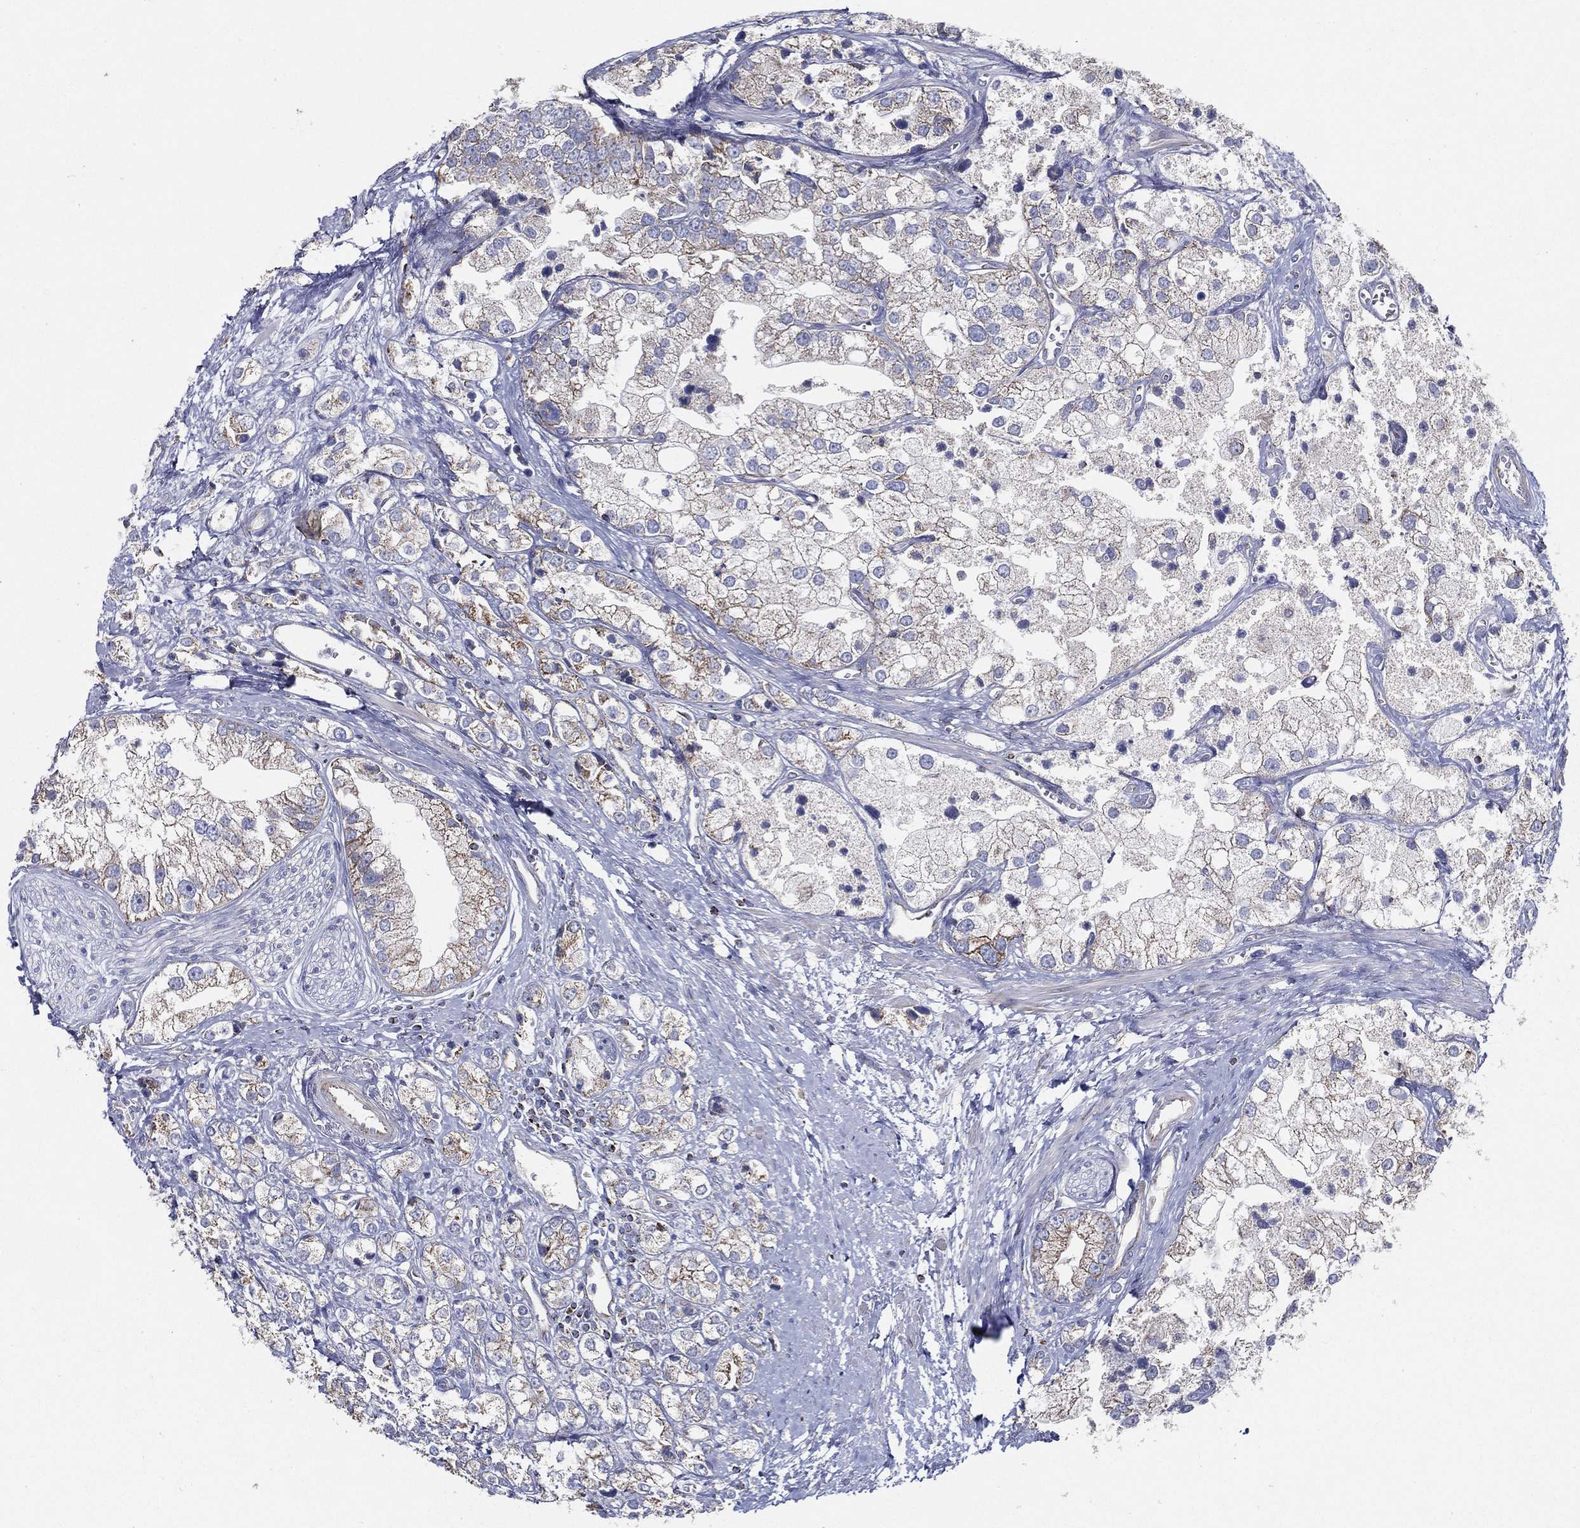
{"staining": {"intensity": "moderate", "quantity": "<25%", "location": "cytoplasmic/membranous"}, "tissue": "prostate cancer", "cell_type": "Tumor cells", "image_type": "cancer", "snomed": [{"axis": "morphology", "description": "Adenocarcinoma, NOS"}, {"axis": "topography", "description": "Prostate and seminal vesicle, NOS"}, {"axis": "topography", "description": "Prostate"}], "caption": "Prostate cancer was stained to show a protein in brown. There is low levels of moderate cytoplasmic/membranous staining in approximately <25% of tumor cells. Nuclei are stained in blue.", "gene": "SFXN1", "patient": {"sex": "male", "age": 79}}